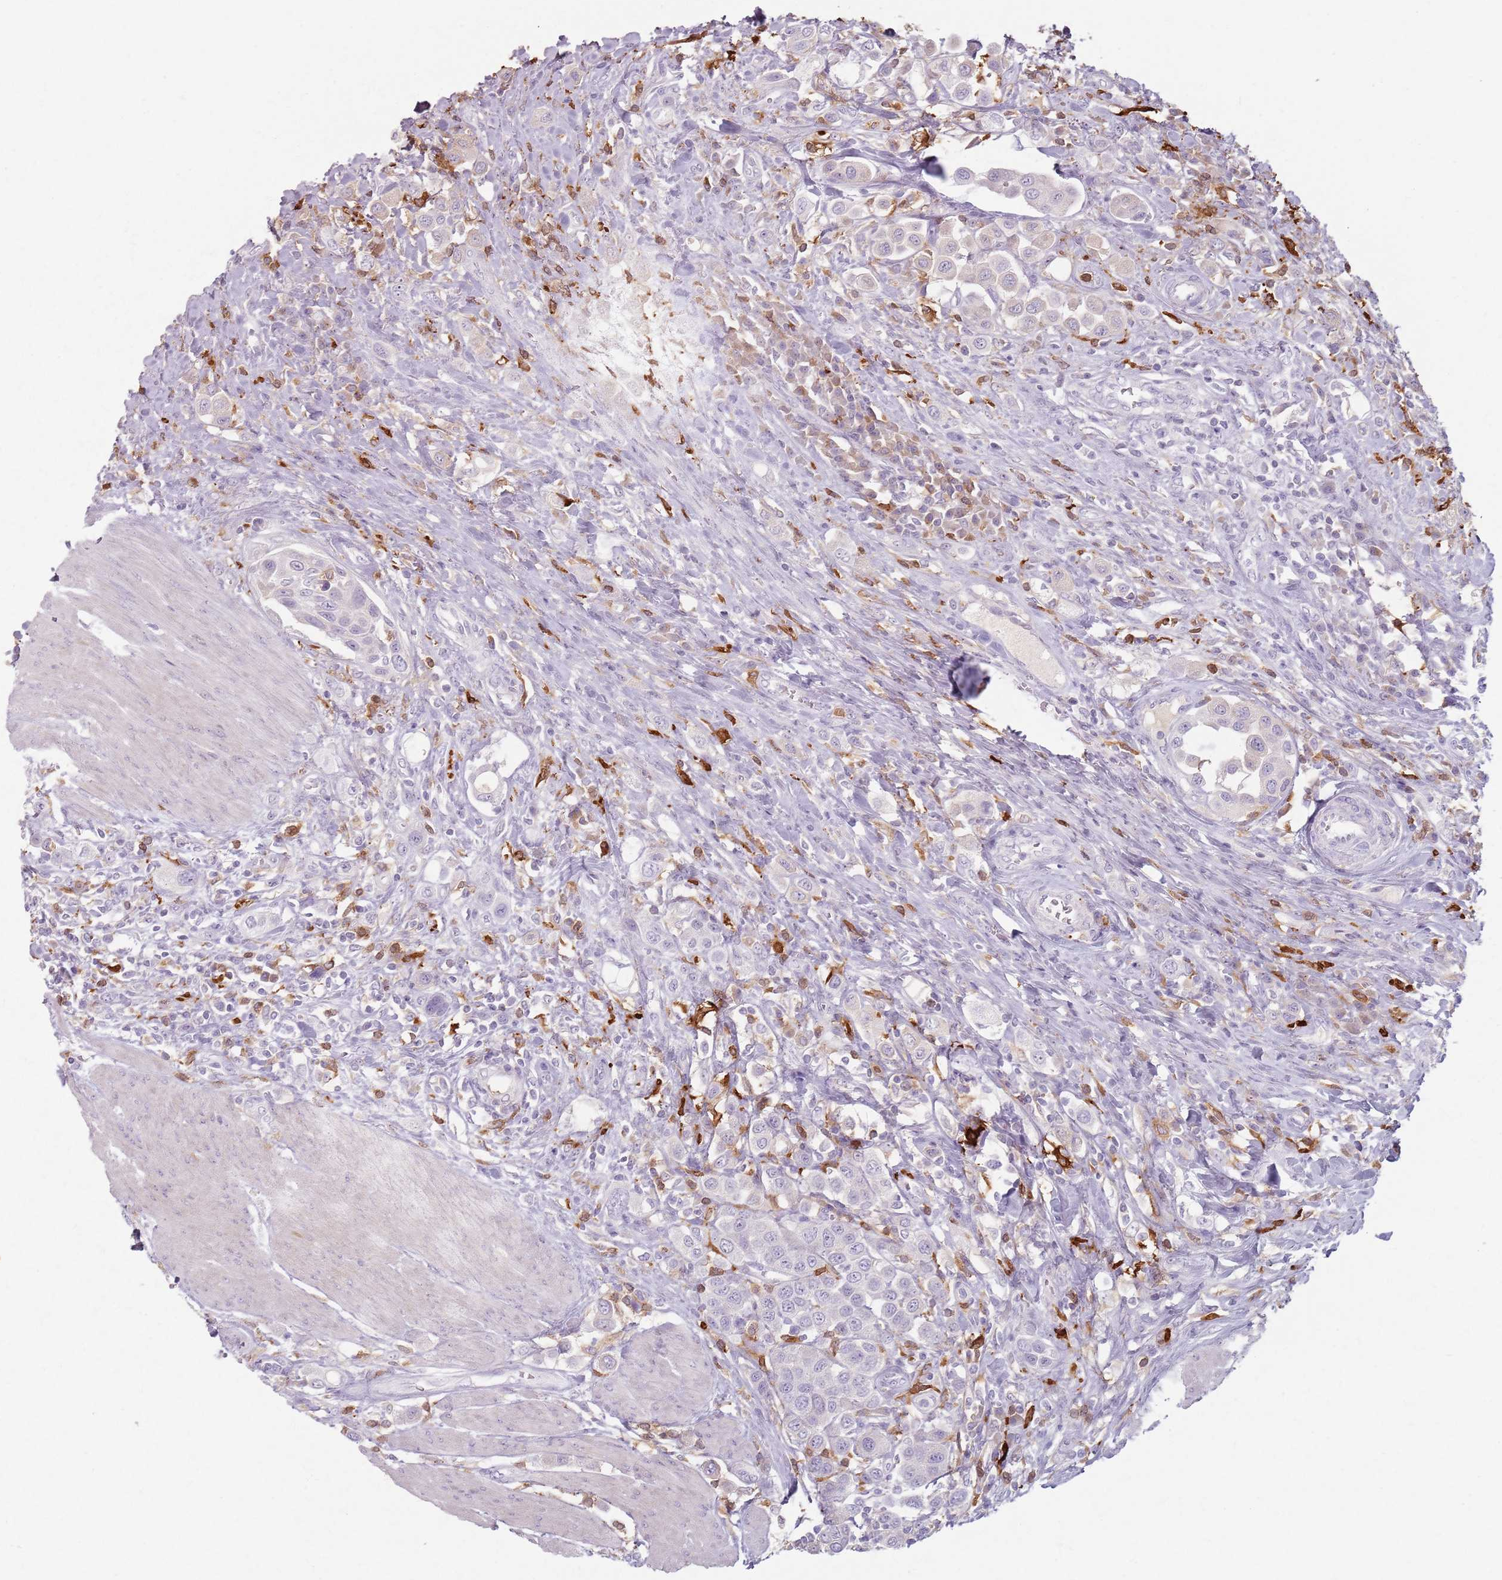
{"staining": {"intensity": "weak", "quantity": "<25%", "location": "cytoplasmic/membranous"}, "tissue": "urothelial cancer", "cell_type": "Tumor cells", "image_type": "cancer", "snomed": [{"axis": "morphology", "description": "Urothelial carcinoma, High grade"}, {"axis": "topography", "description": "Urinary bladder"}], "caption": "Histopathology image shows no significant protein staining in tumor cells of urothelial cancer.", "gene": "GDPGP1", "patient": {"sex": "male", "age": 50}}